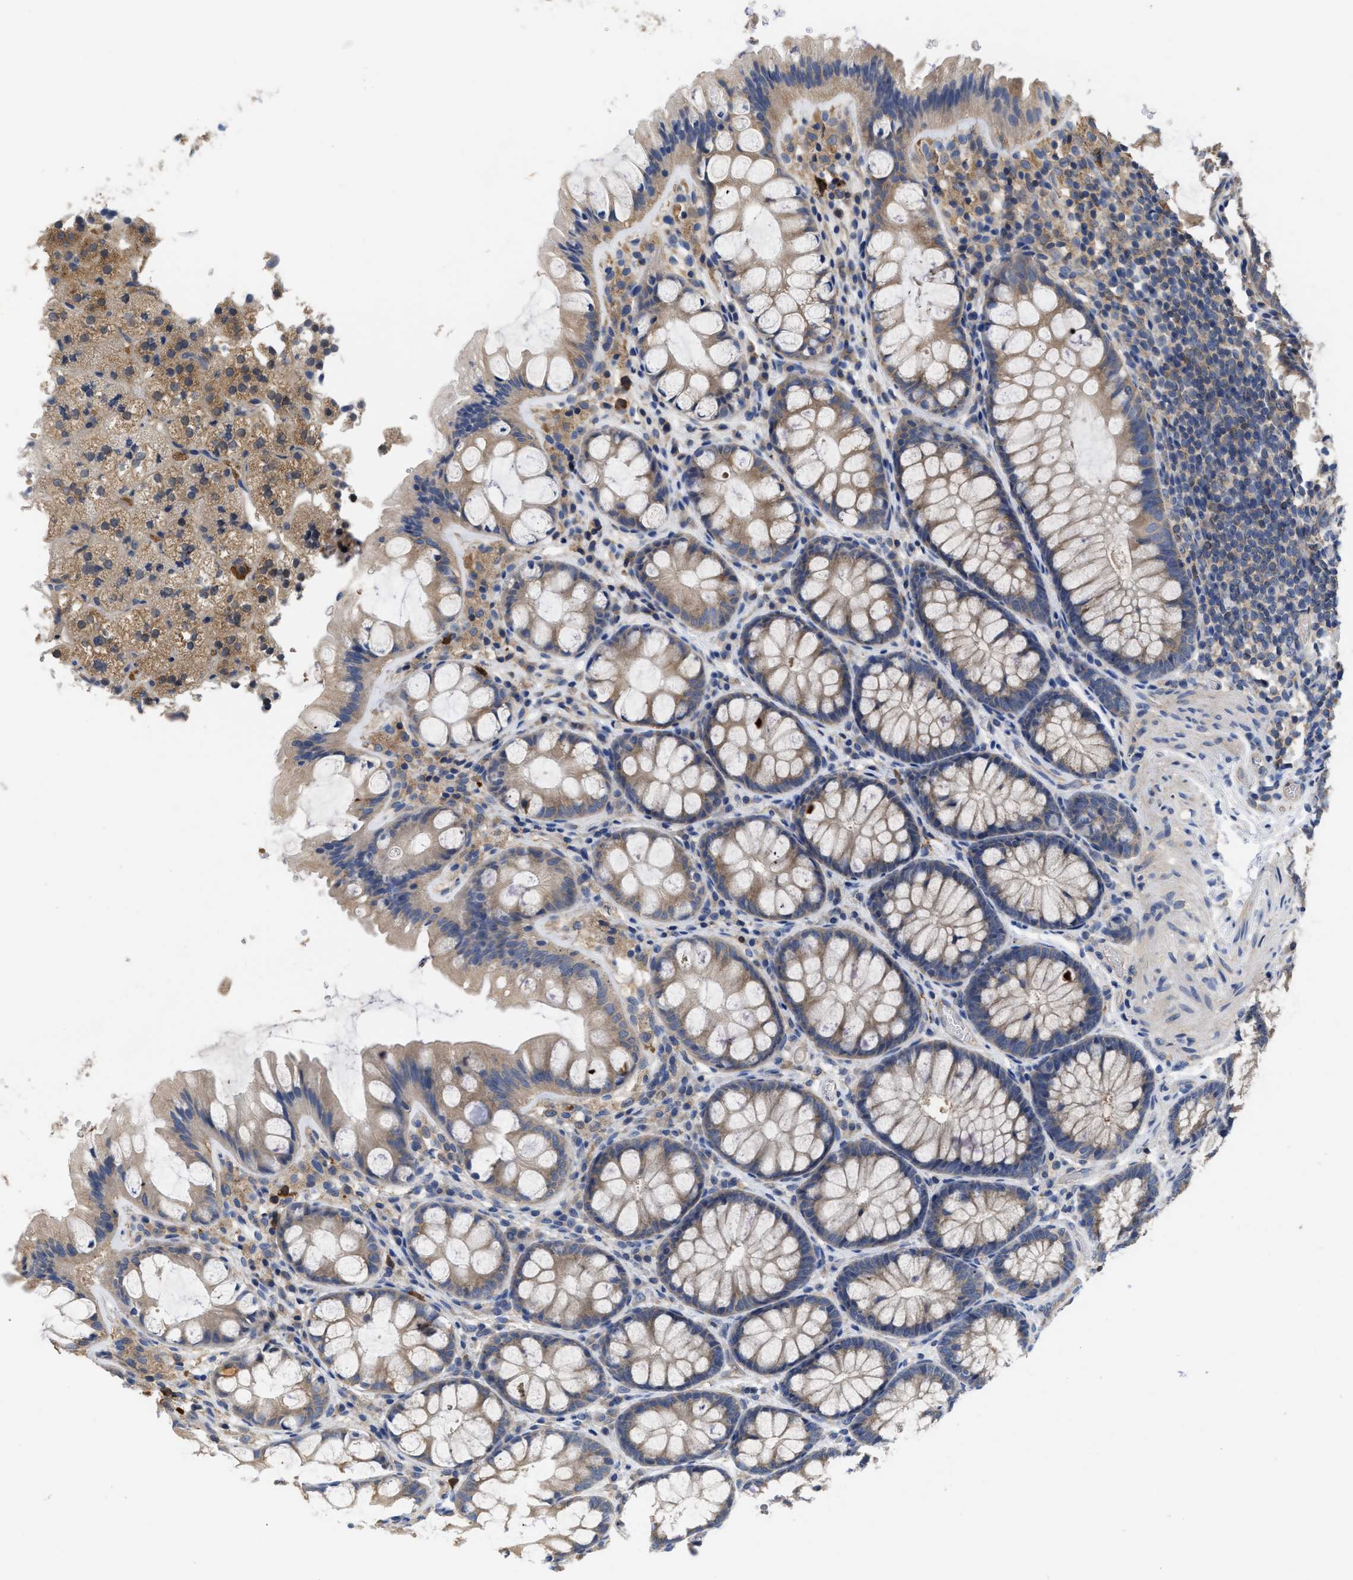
{"staining": {"intensity": "negative", "quantity": "none", "location": "none"}, "tissue": "colon", "cell_type": "Endothelial cells", "image_type": "normal", "snomed": [{"axis": "morphology", "description": "Normal tissue, NOS"}, {"axis": "topography", "description": "Colon"}], "caption": "DAB immunohistochemical staining of unremarkable human colon reveals no significant staining in endothelial cells. Brightfield microscopy of immunohistochemistry stained with DAB (3,3'-diaminobenzidine) (brown) and hematoxylin (blue), captured at high magnification.", "gene": "RNF216", "patient": {"sex": "male", "age": 47}}